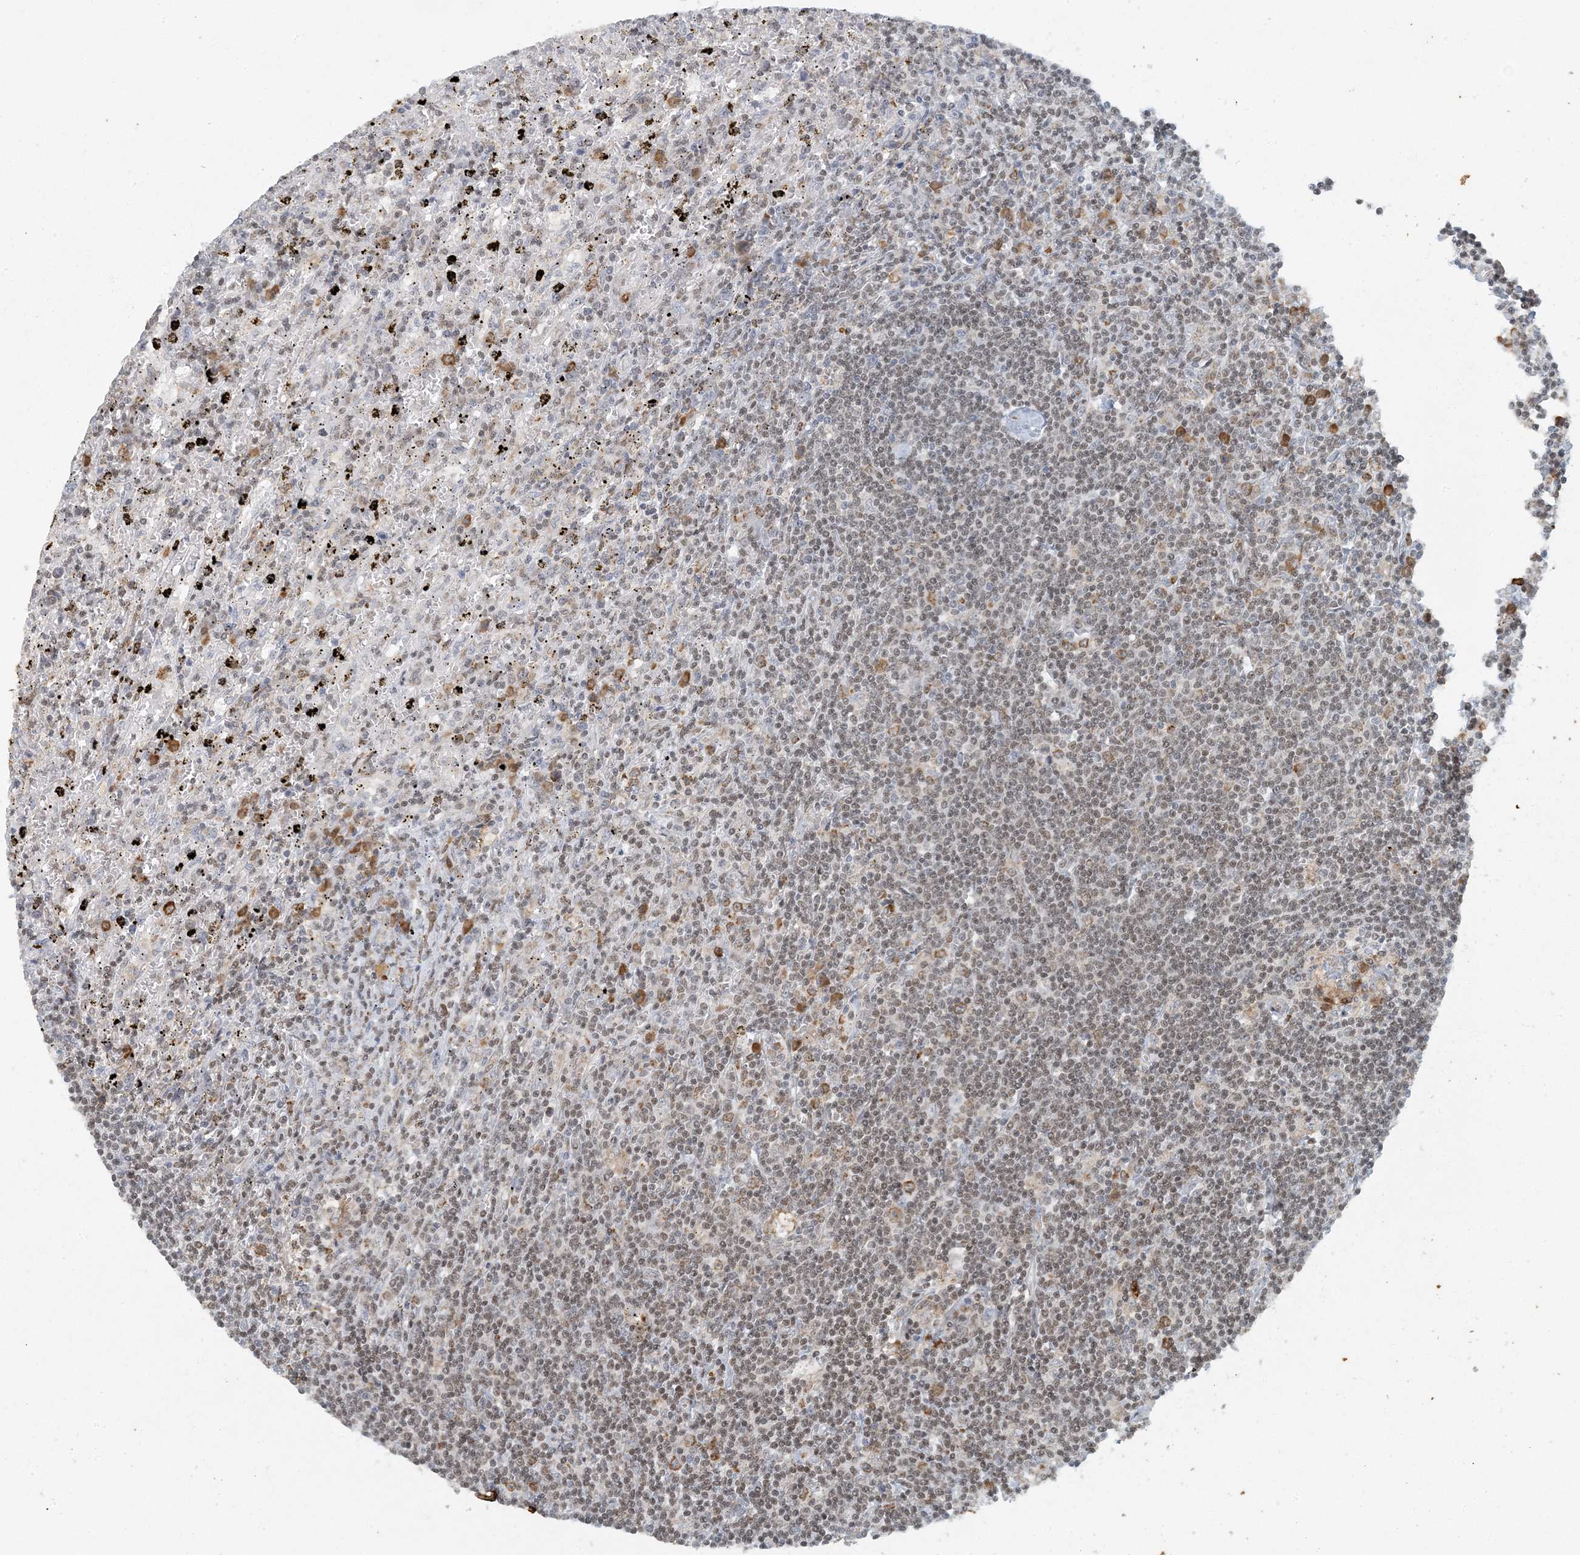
{"staining": {"intensity": "weak", "quantity": "25%-75%", "location": "nuclear"}, "tissue": "lymphoma", "cell_type": "Tumor cells", "image_type": "cancer", "snomed": [{"axis": "morphology", "description": "Malignant lymphoma, non-Hodgkin's type, Low grade"}, {"axis": "topography", "description": "Spleen"}], "caption": "Immunohistochemistry (IHC) (DAB) staining of lymphoma displays weak nuclear protein positivity in about 25%-75% of tumor cells. Immunohistochemistry stains the protein in brown and the nuclei are stained blue.", "gene": "AK9", "patient": {"sex": "male", "age": 76}}